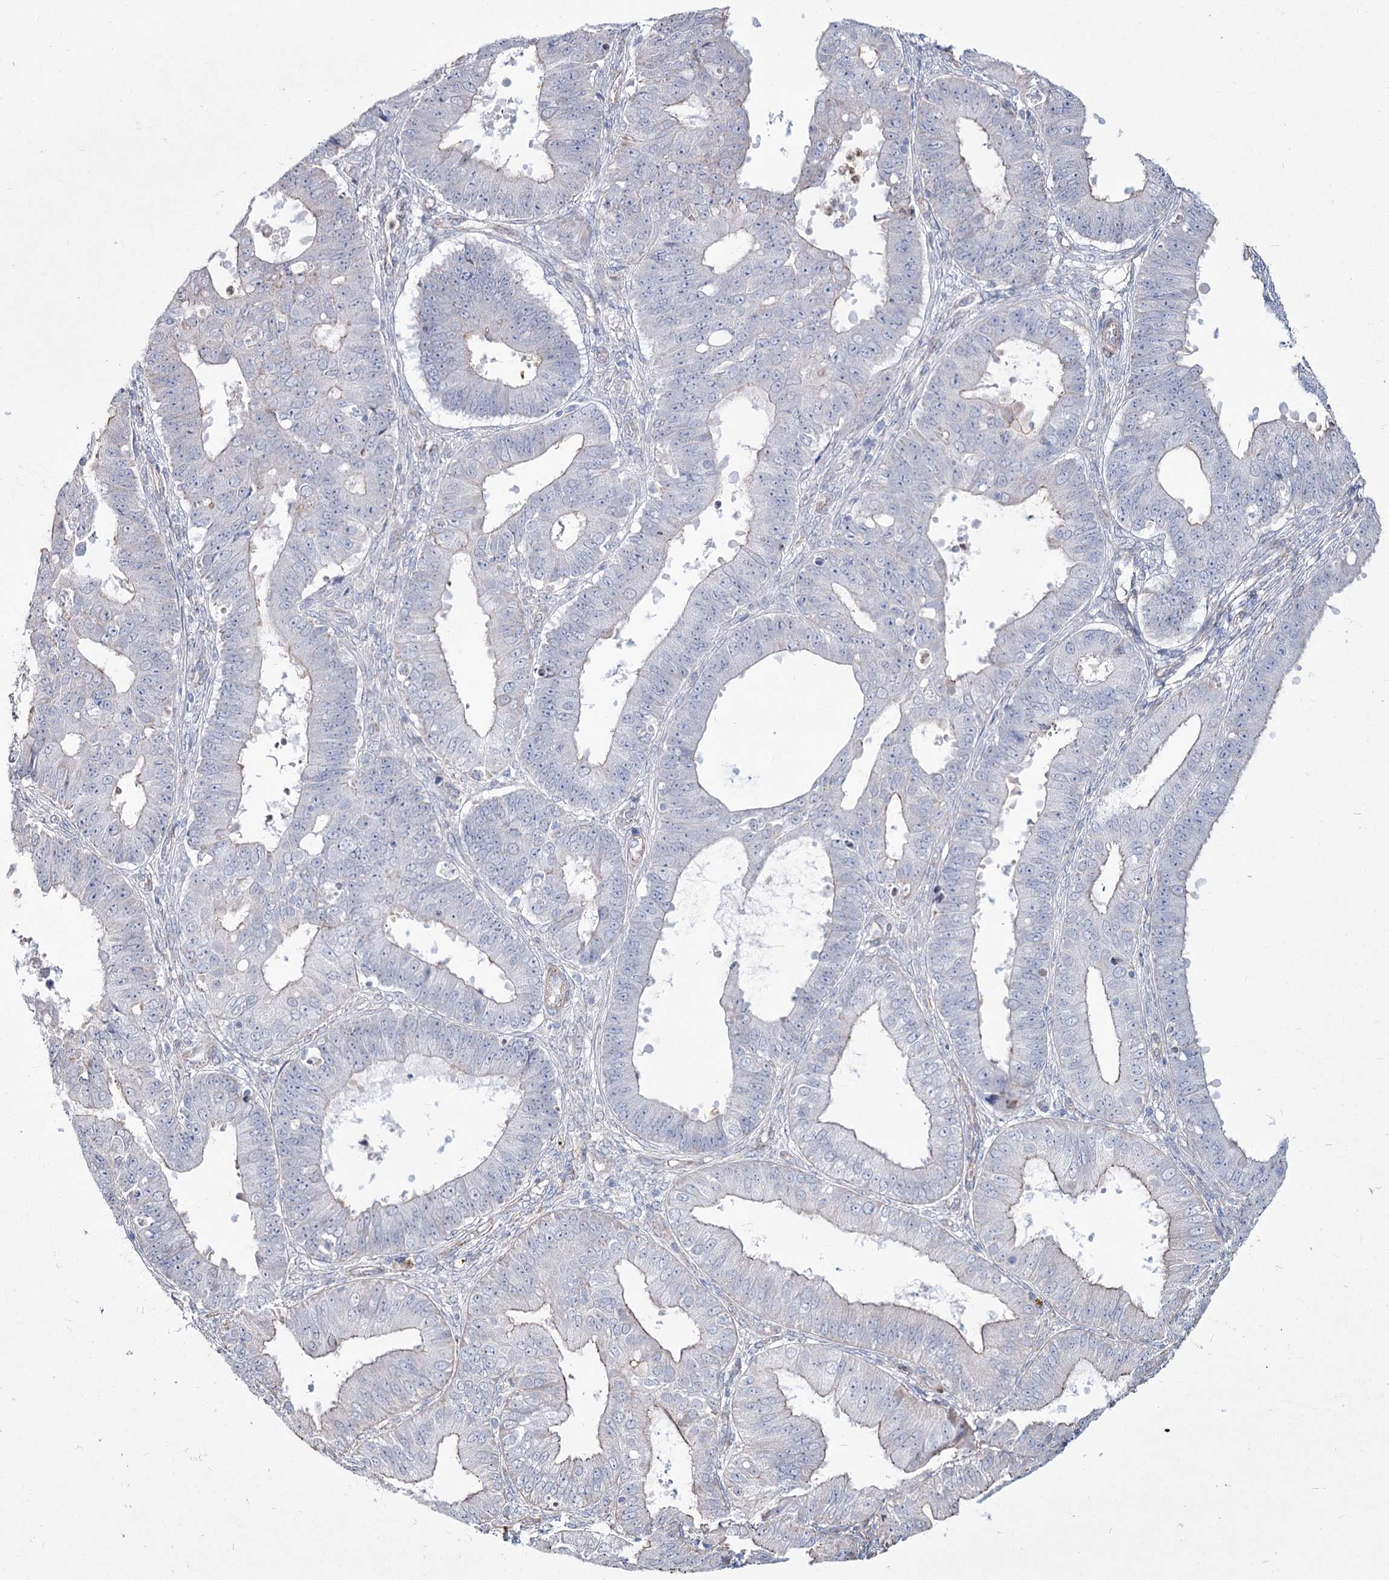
{"staining": {"intensity": "negative", "quantity": "none", "location": "none"}, "tissue": "ovarian cancer", "cell_type": "Tumor cells", "image_type": "cancer", "snomed": [{"axis": "morphology", "description": "Carcinoma, endometroid"}, {"axis": "topography", "description": "Appendix"}, {"axis": "topography", "description": "Ovary"}], "caption": "Immunohistochemistry (IHC) of human ovarian cancer (endometroid carcinoma) reveals no staining in tumor cells.", "gene": "ME3", "patient": {"sex": "female", "age": 42}}